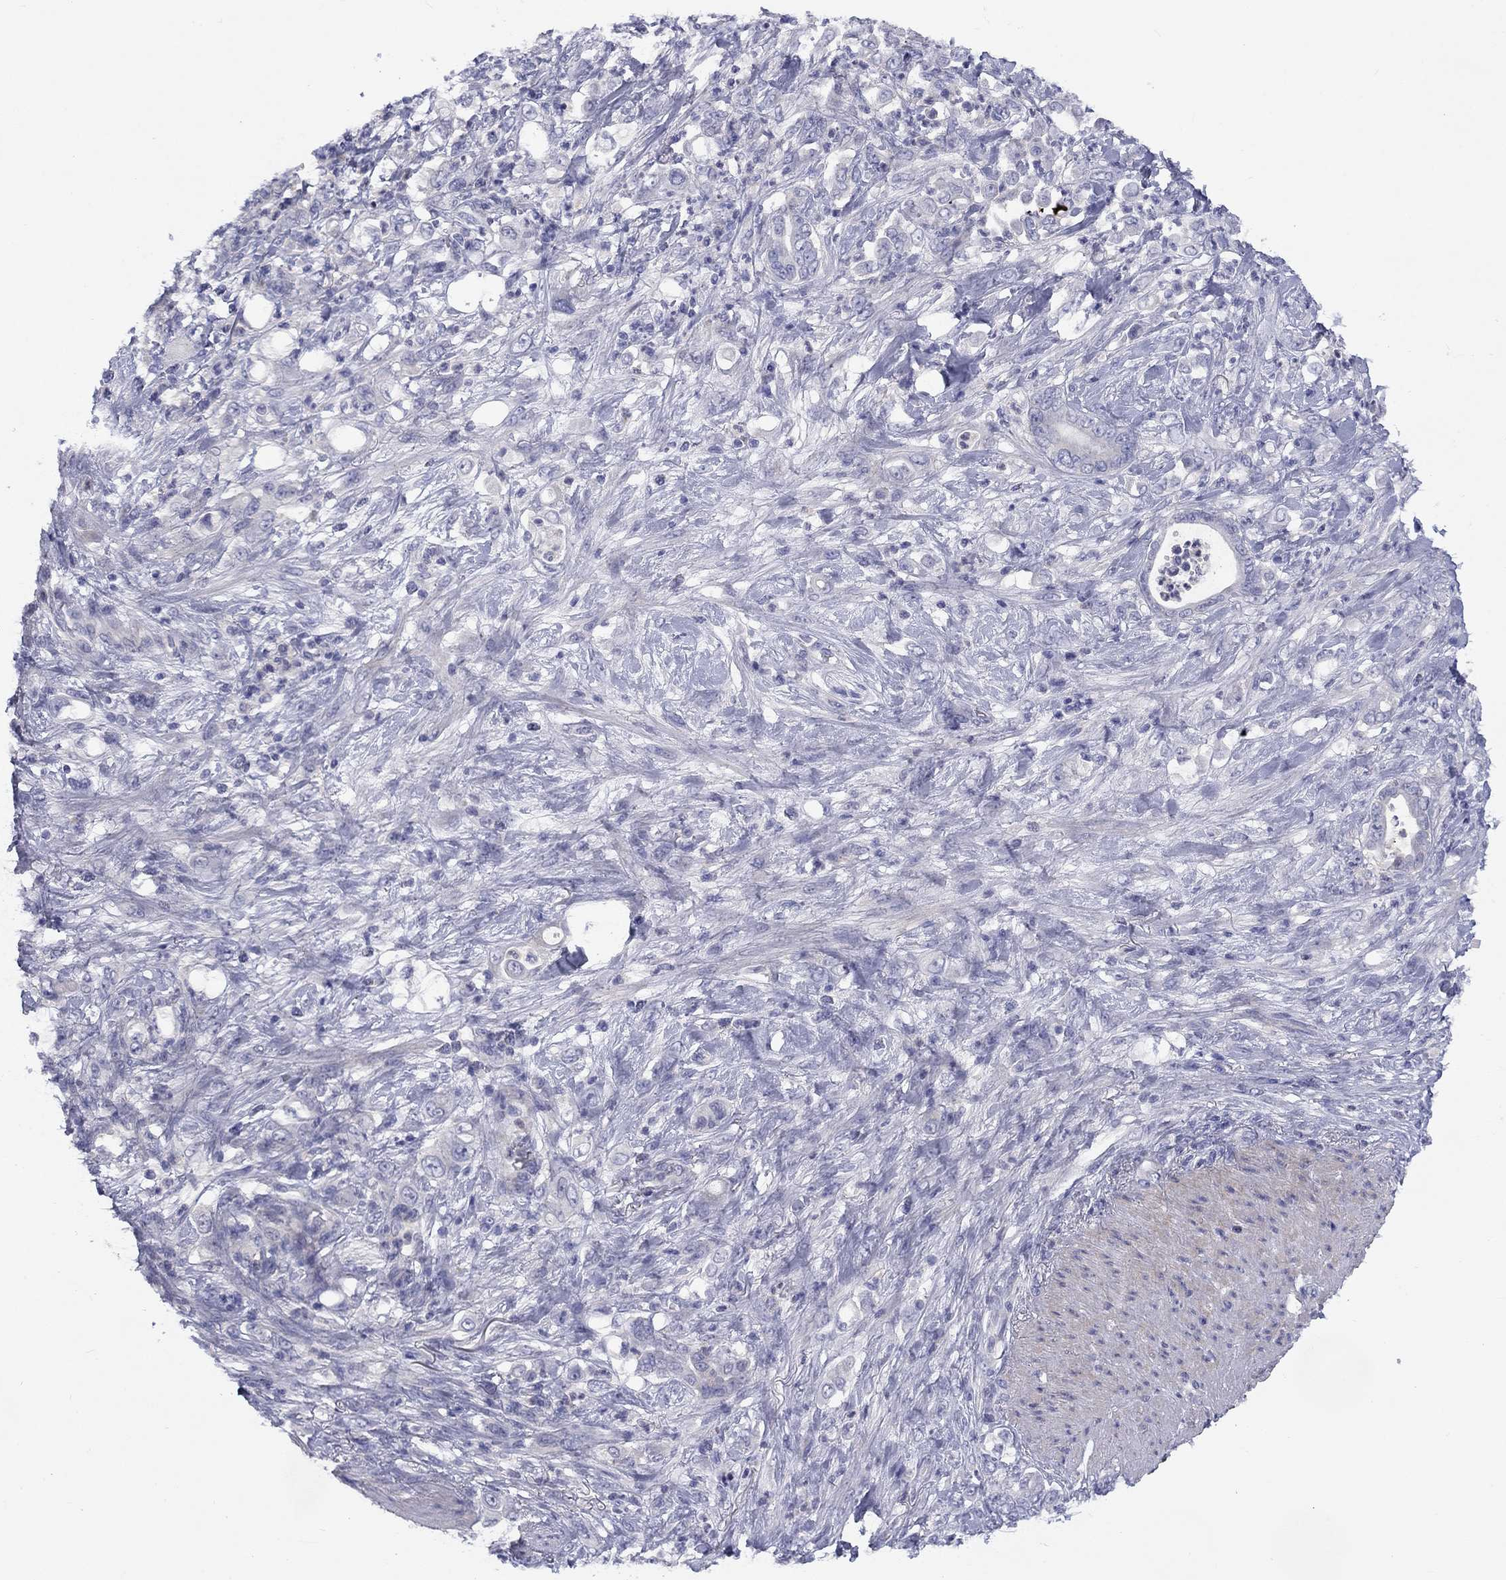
{"staining": {"intensity": "negative", "quantity": "none", "location": "none"}, "tissue": "stomach cancer", "cell_type": "Tumor cells", "image_type": "cancer", "snomed": [{"axis": "morphology", "description": "Adenocarcinoma, NOS"}, {"axis": "topography", "description": "Stomach"}], "caption": "DAB immunohistochemical staining of stomach cancer demonstrates no significant staining in tumor cells.", "gene": "CACNA1A", "patient": {"sex": "female", "age": 79}}